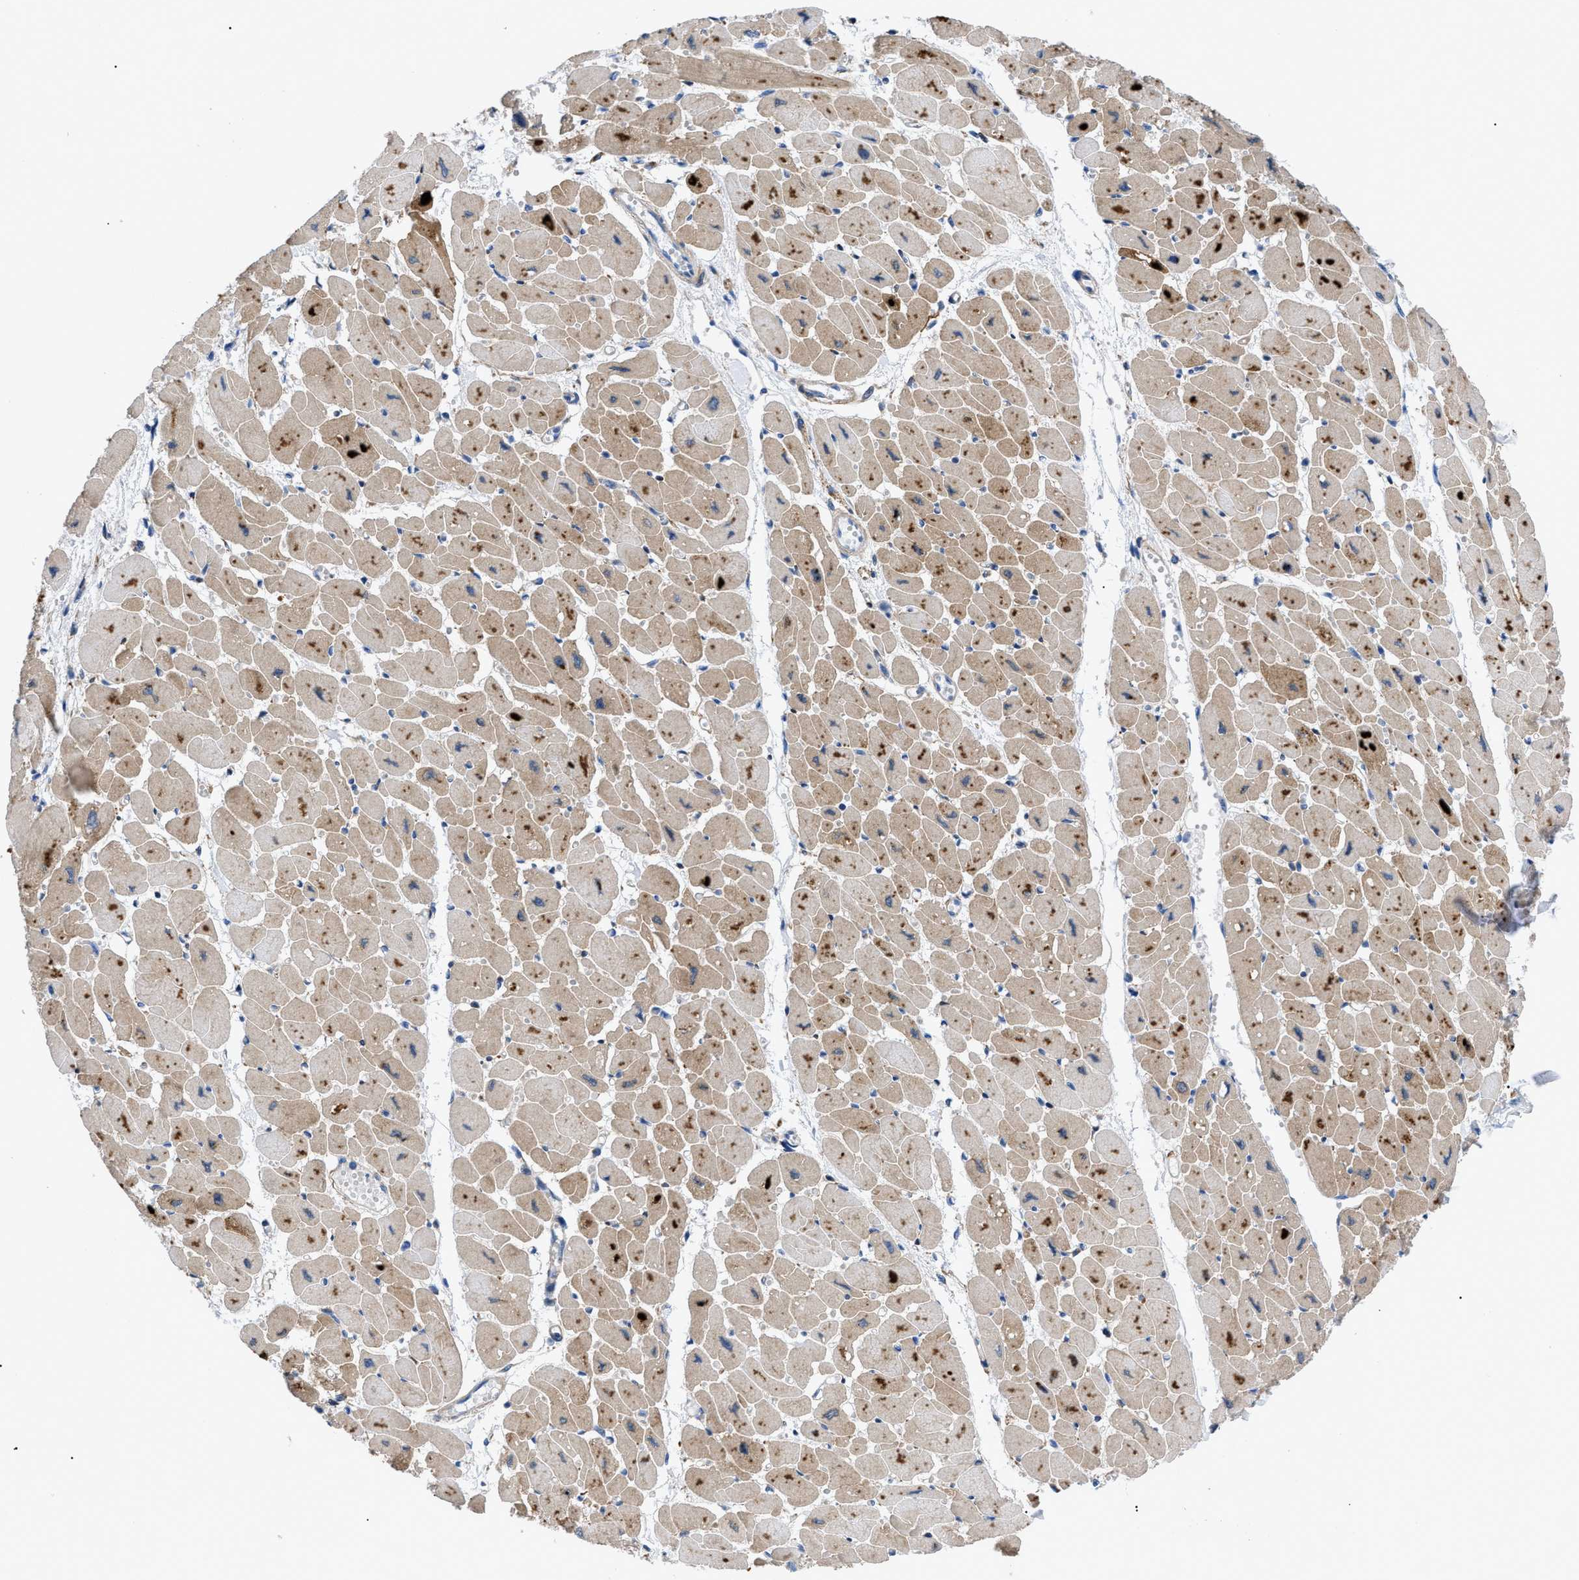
{"staining": {"intensity": "moderate", "quantity": ">75%", "location": "cytoplasmic/membranous"}, "tissue": "heart muscle", "cell_type": "Cardiomyocytes", "image_type": "normal", "snomed": [{"axis": "morphology", "description": "Normal tissue, NOS"}, {"axis": "topography", "description": "Heart"}], "caption": "The histopathology image reveals immunohistochemical staining of normal heart muscle. There is moderate cytoplasmic/membranous staining is appreciated in approximately >75% of cardiomyocytes. (Brightfield microscopy of DAB IHC at high magnification).", "gene": "HSPB8", "patient": {"sex": "female", "age": 54}}